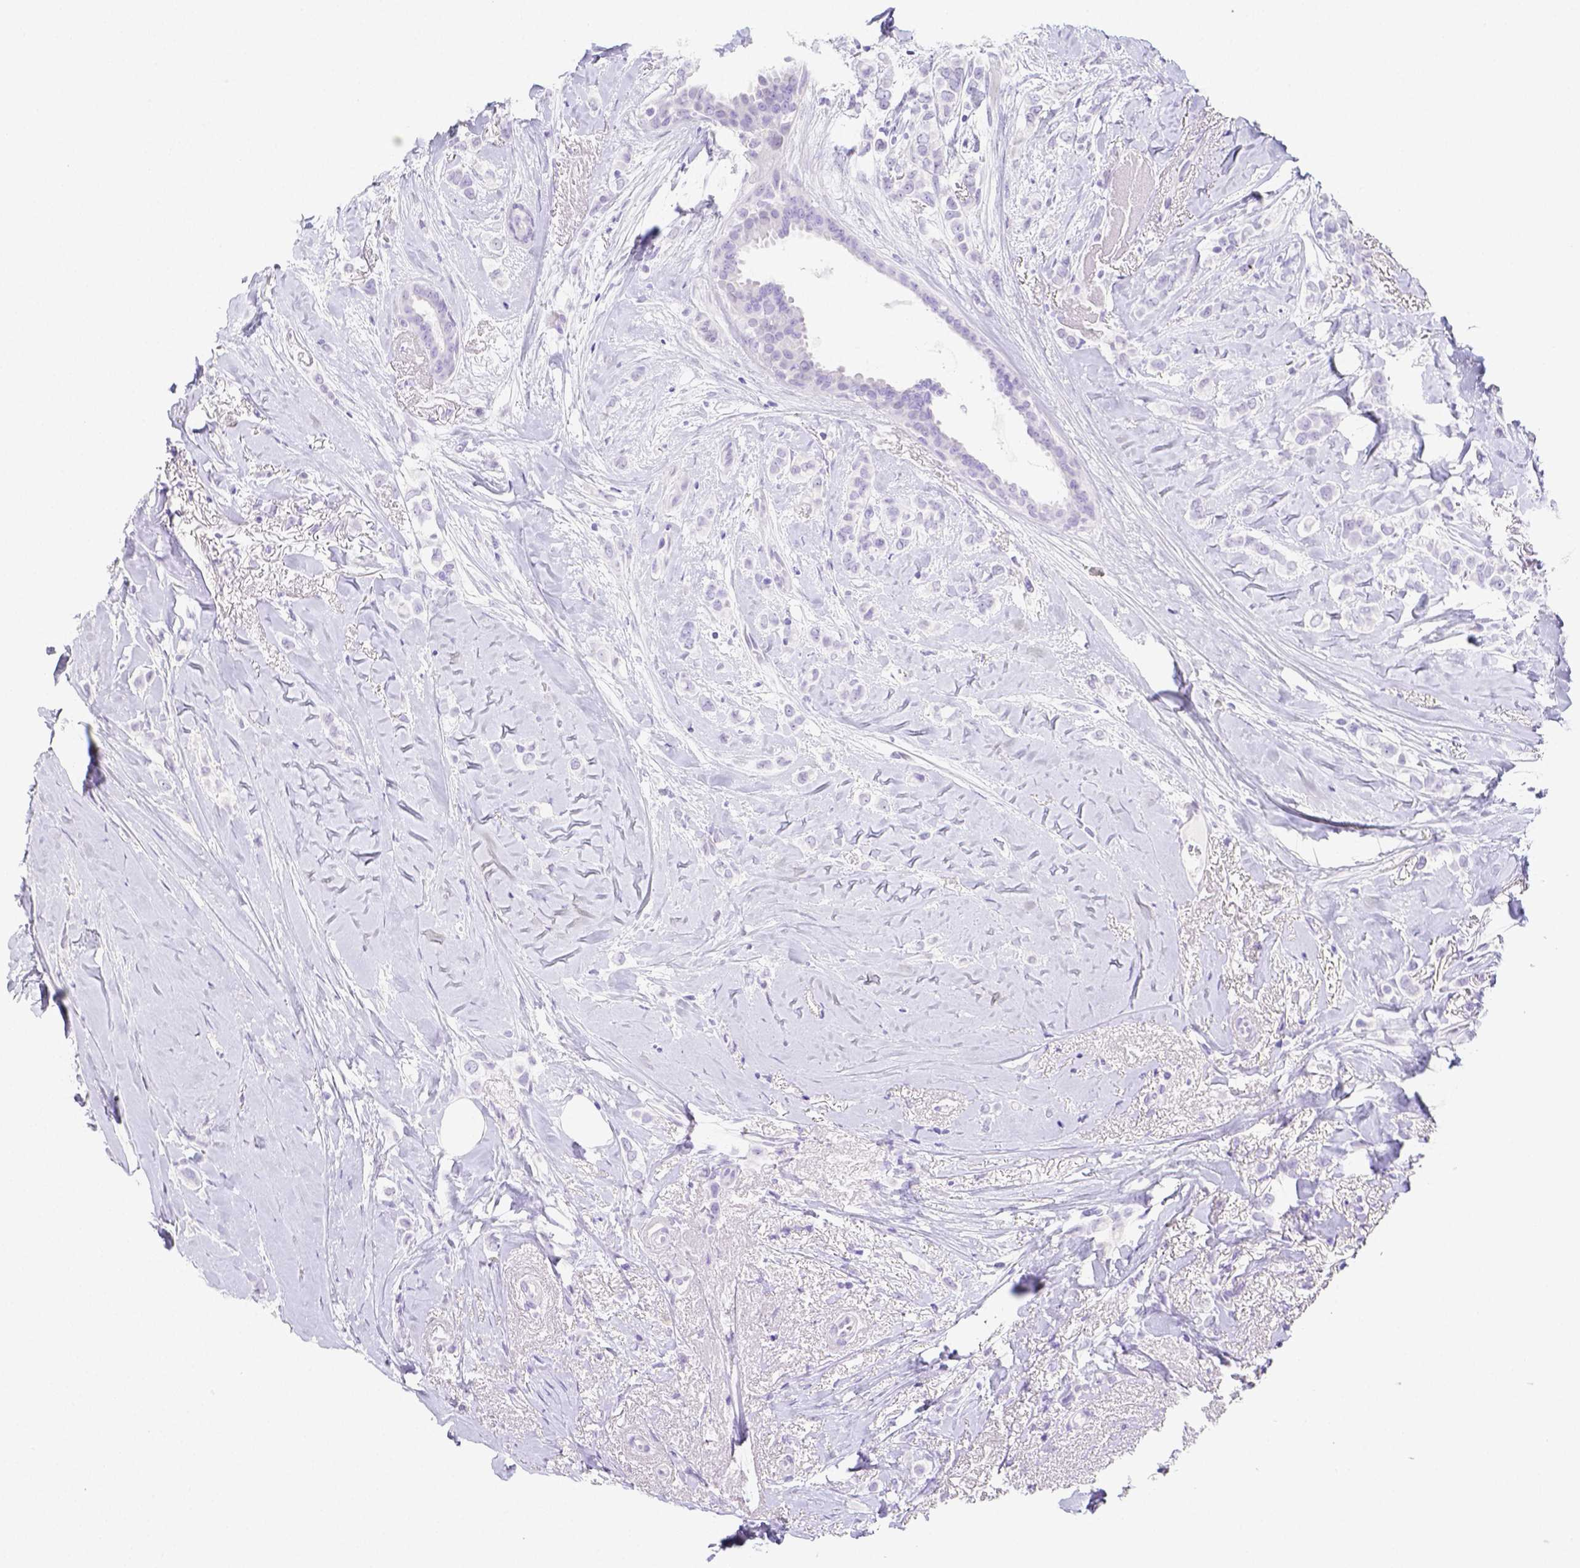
{"staining": {"intensity": "negative", "quantity": "none", "location": "none"}, "tissue": "breast cancer", "cell_type": "Tumor cells", "image_type": "cancer", "snomed": [{"axis": "morphology", "description": "Lobular carcinoma"}, {"axis": "topography", "description": "Breast"}], "caption": "This is an IHC micrograph of breast cancer. There is no positivity in tumor cells.", "gene": "ARHGAP36", "patient": {"sex": "female", "age": 66}}